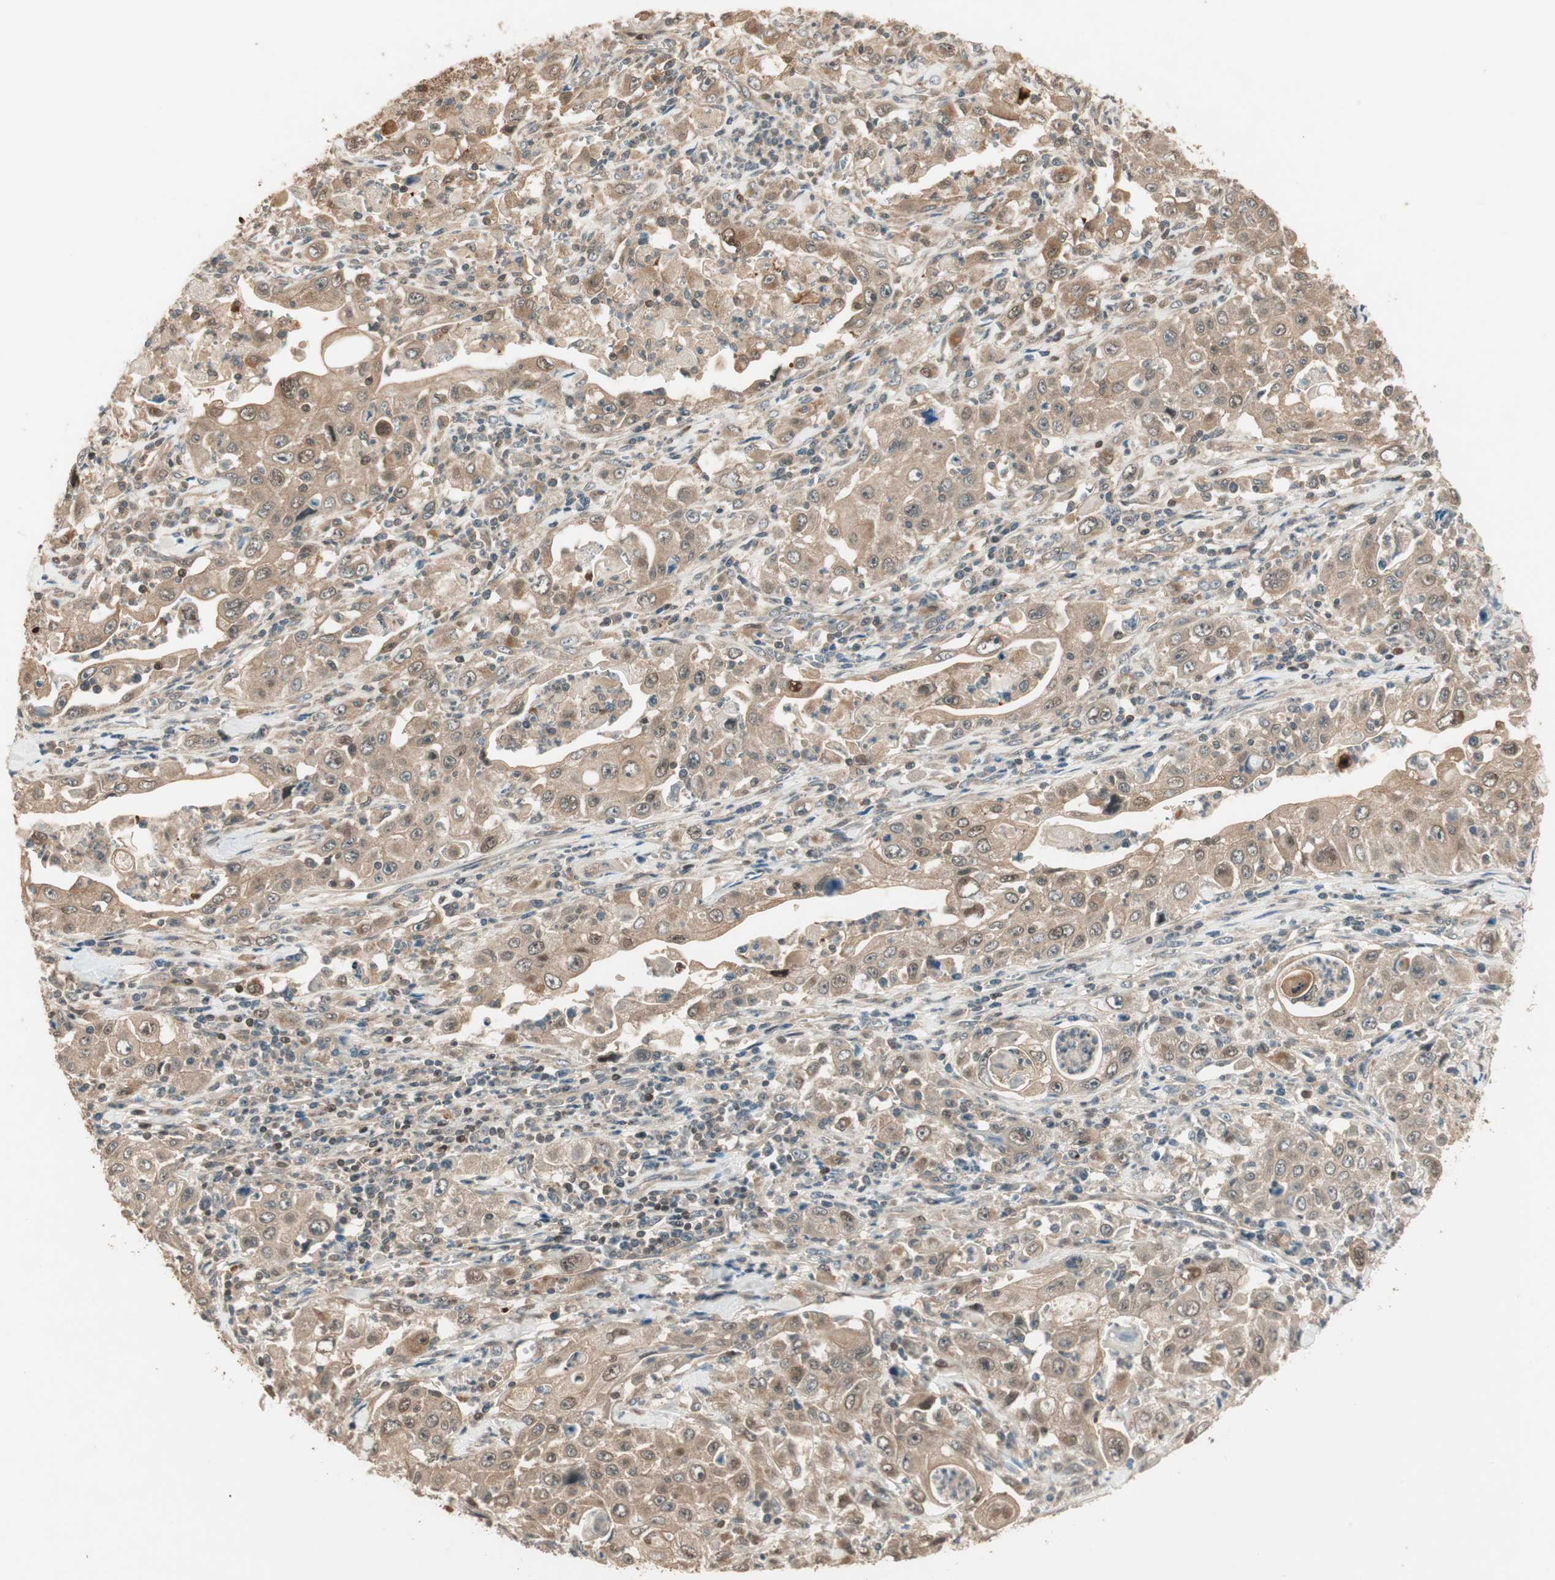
{"staining": {"intensity": "moderate", "quantity": ">75%", "location": "cytoplasmic/membranous"}, "tissue": "pancreatic cancer", "cell_type": "Tumor cells", "image_type": "cancer", "snomed": [{"axis": "morphology", "description": "Adenocarcinoma, NOS"}, {"axis": "topography", "description": "Pancreas"}], "caption": "Tumor cells display medium levels of moderate cytoplasmic/membranous positivity in approximately >75% of cells in pancreatic adenocarcinoma.", "gene": "CNOT4", "patient": {"sex": "male", "age": 70}}